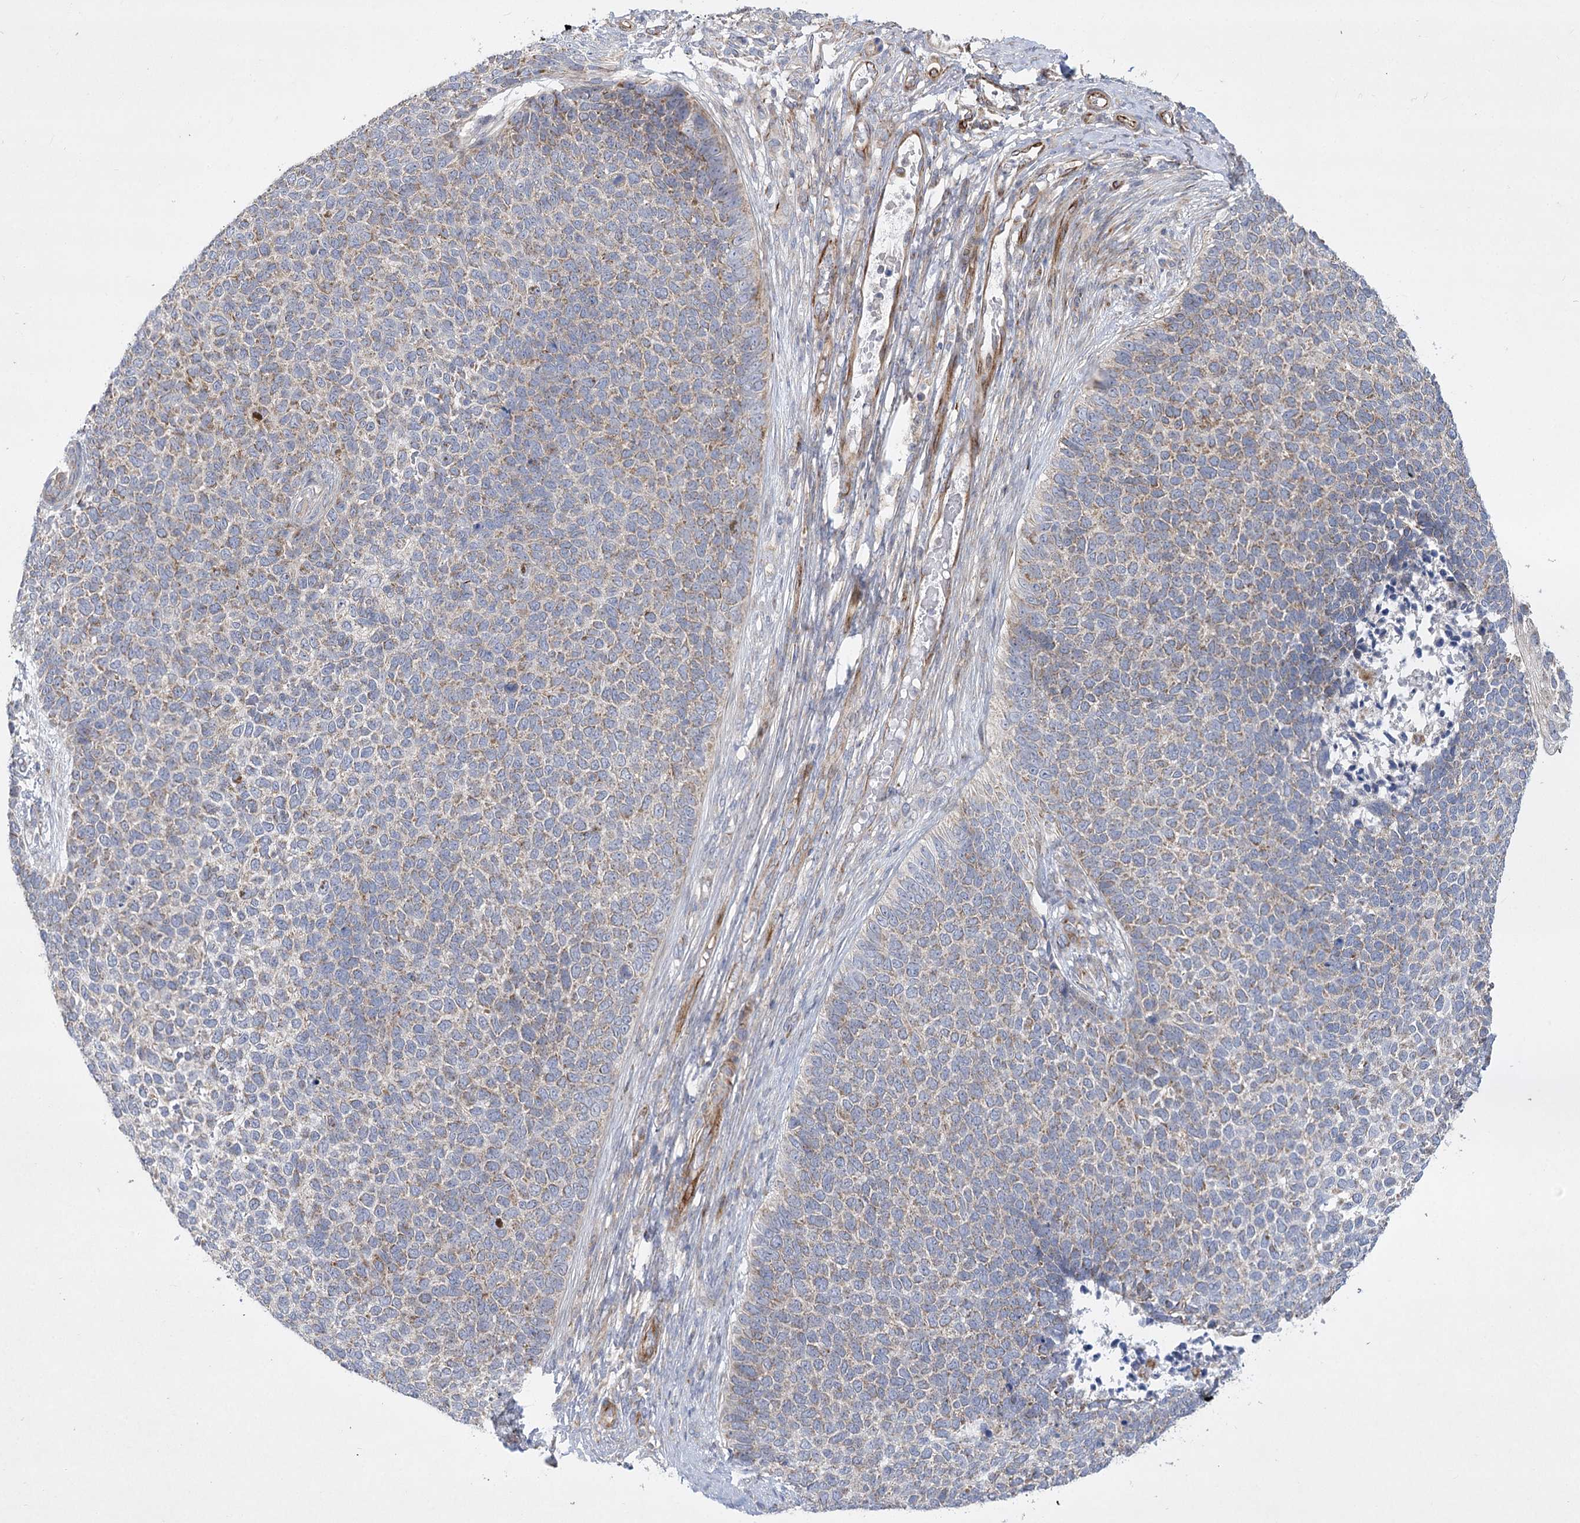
{"staining": {"intensity": "moderate", "quantity": "25%-75%", "location": "cytoplasmic/membranous"}, "tissue": "skin cancer", "cell_type": "Tumor cells", "image_type": "cancer", "snomed": [{"axis": "morphology", "description": "Basal cell carcinoma"}, {"axis": "topography", "description": "Skin"}], "caption": "A micrograph of human basal cell carcinoma (skin) stained for a protein shows moderate cytoplasmic/membranous brown staining in tumor cells.", "gene": "DHTKD1", "patient": {"sex": "female", "age": 84}}